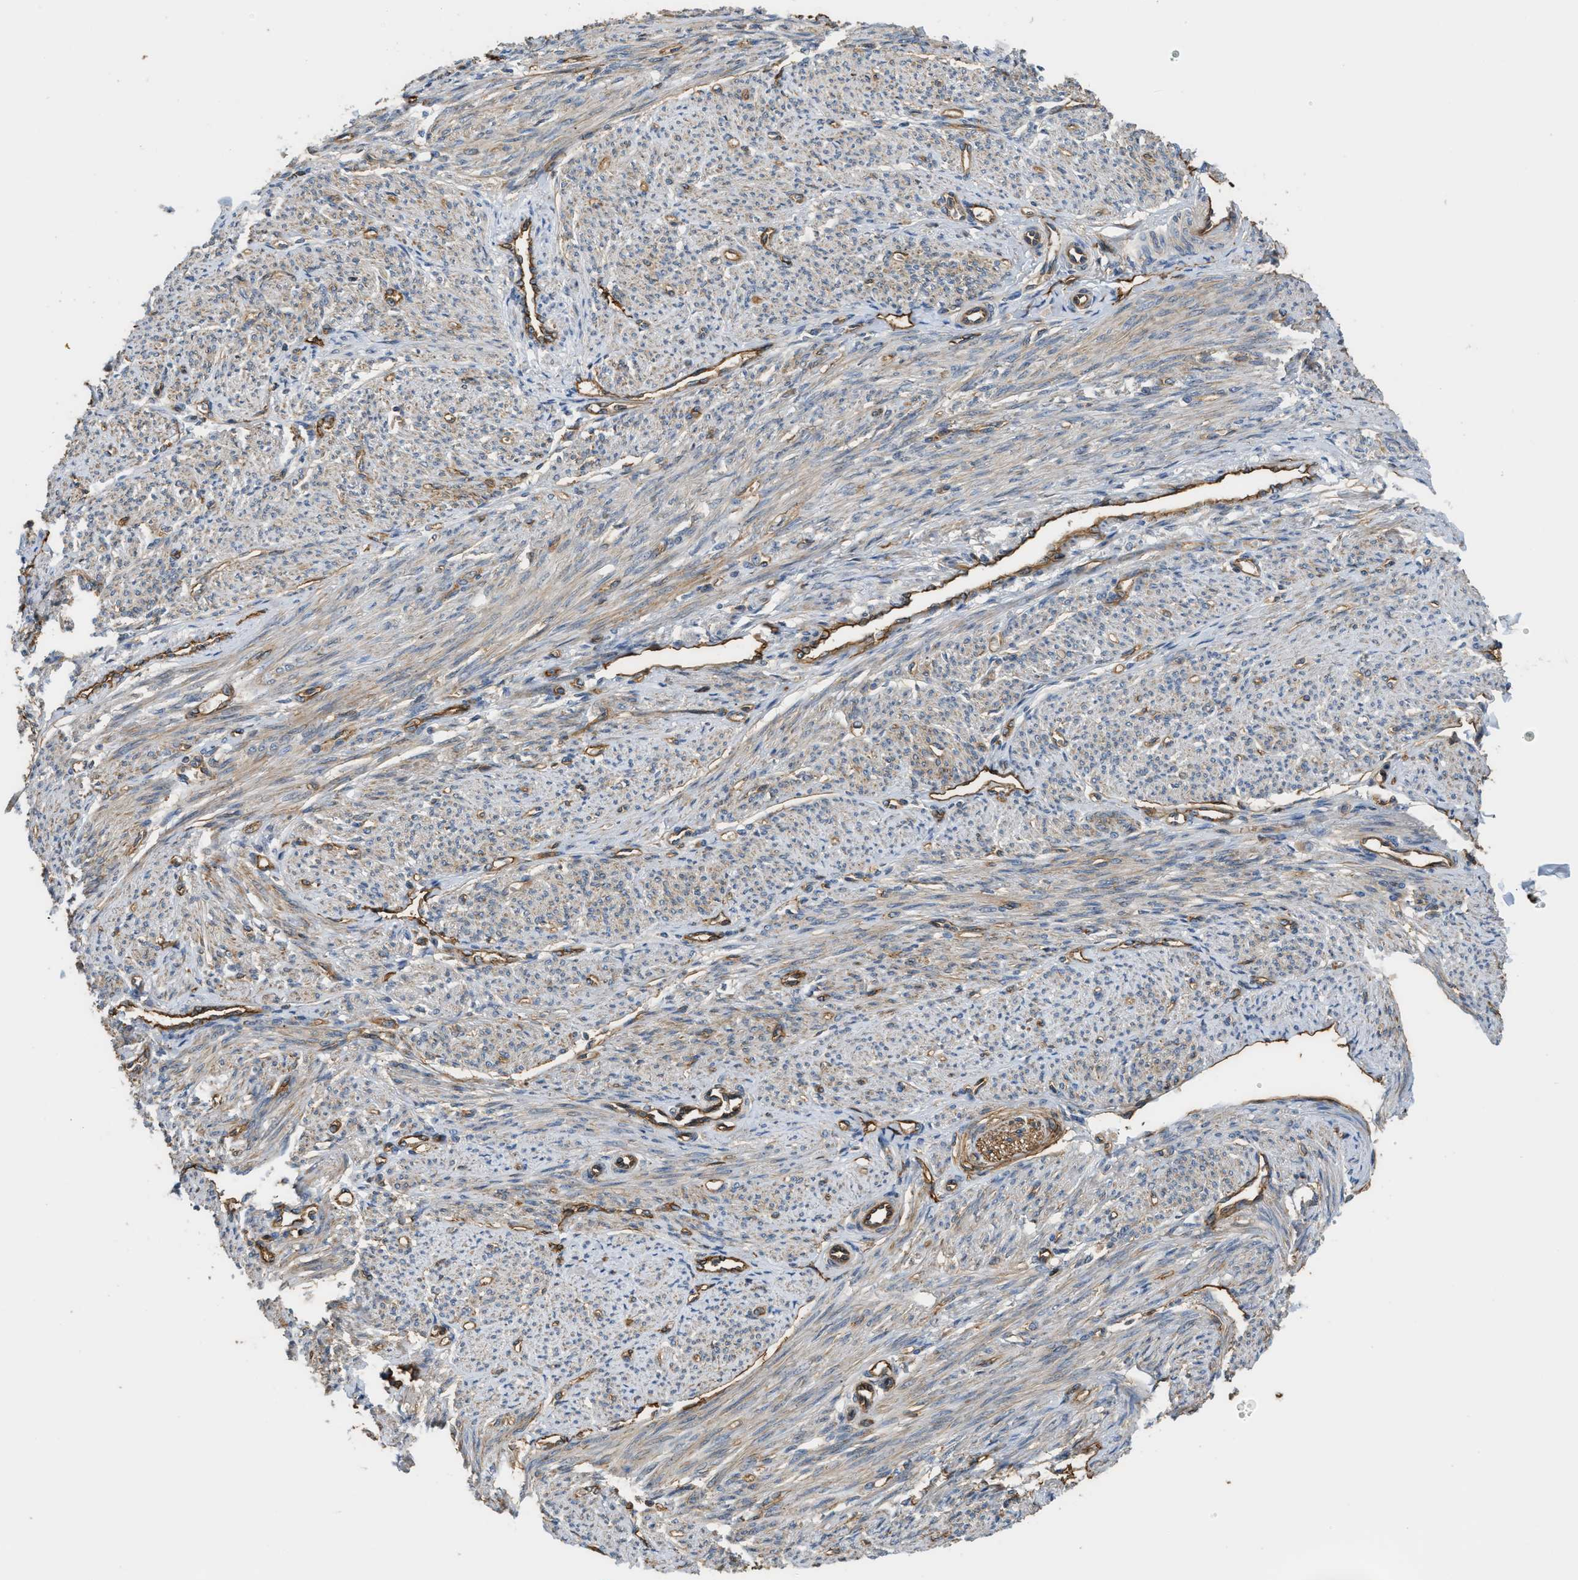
{"staining": {"intensity": "weak", "quantity": ">75%", "location": "cytoplasmic/membranous"}, "tissue": "smooth muscle", "cell_type": "Smooth muscle cells", "image_type": "normal", "snomed": [{"axis": "morphology", "description": "Normal tissue, NOS"}, {"axis": "topography", "description": "Smooth muscle"}], "caption": "Smooth muscle cells demonstrate low levels of weak cytoplasmic/membranous expression in about >75% of cells in normal human smooth muscle. Using DAB (brown) and hematoxylin (blue) stains, captured at high magnification using brightfield microscopy.", "gene": "DDHD2", "patient": {"sex": "female", "age": 65}}